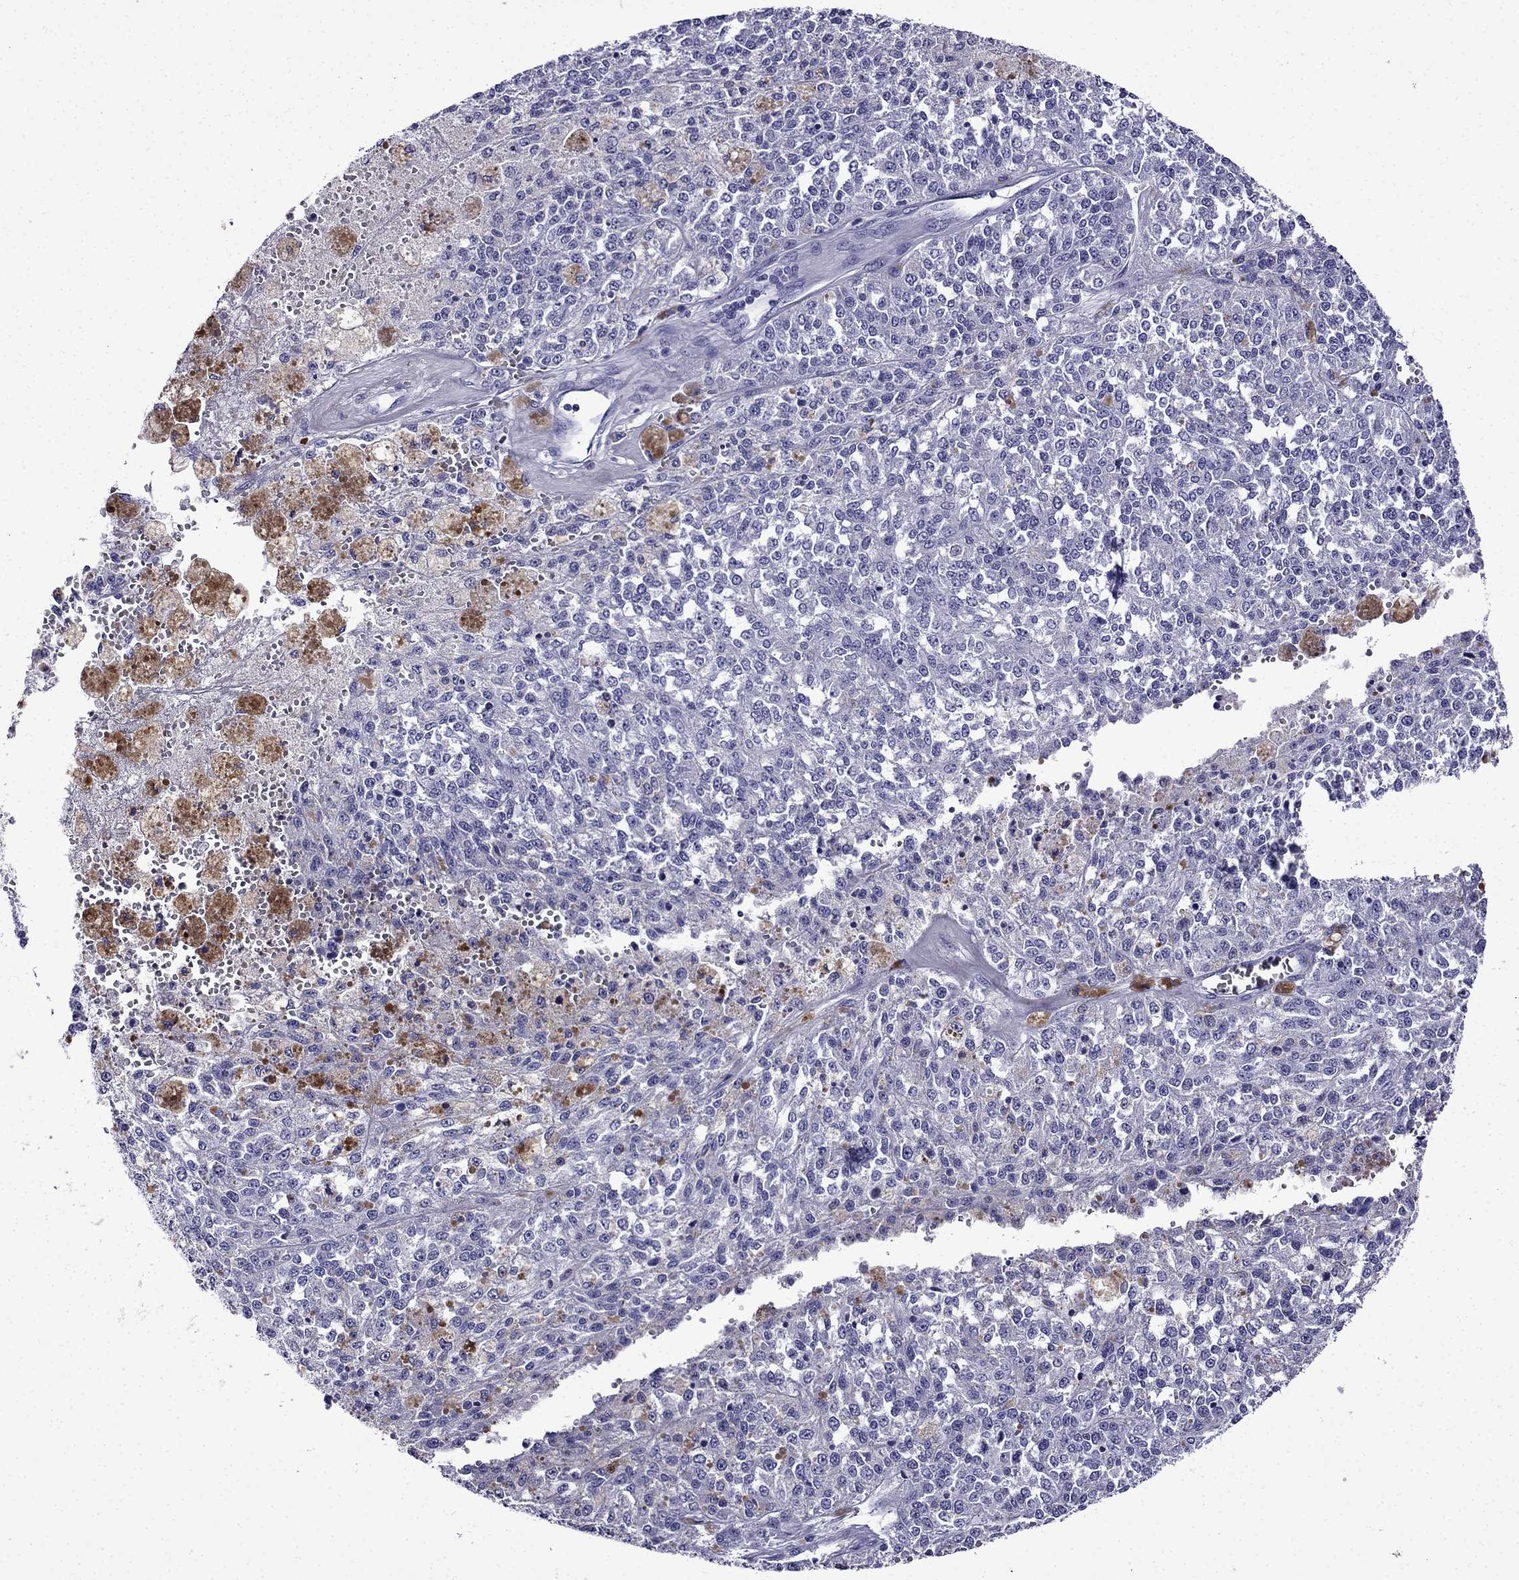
{"staining": {"intensity": "negative", "quantity": "none", "location": "none"}, "tissue": "melanoma", "cell_type": "Tumor cells", "image_type": "cancer", "snomed": [{"axis": "morphology", "description": "Malignant melanoma, Metastatic site"}, {"axis": "topography", "description": "Lymph node"}], "caption": "Tumor cells show no significant protein positivity in melanoma. (DAB IHC, high magnification).", "gene": "ERC2", "patient": {"sex": "female", "age": 64}}